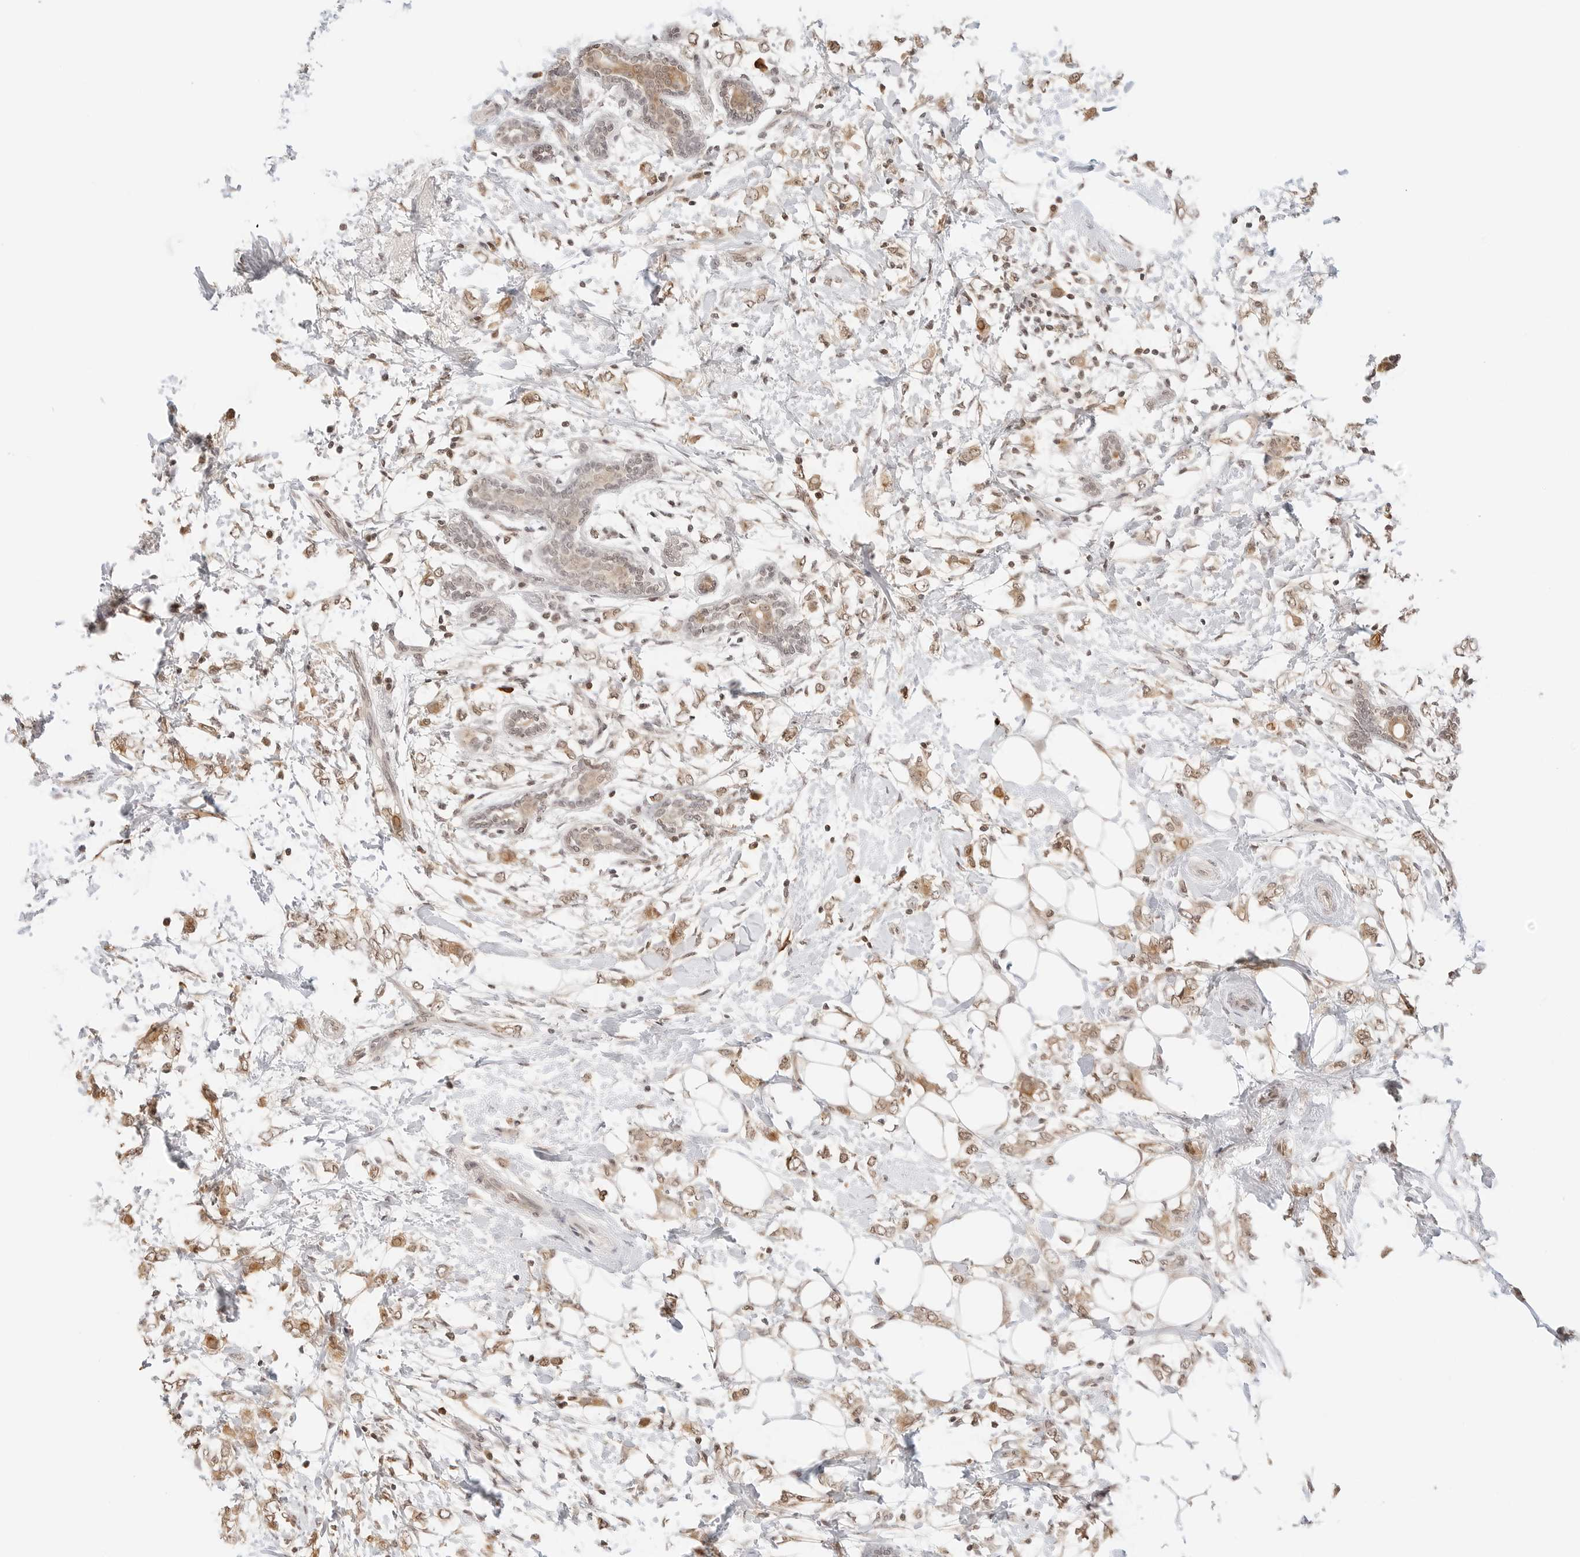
{"staining": {"intensity": "moderate", "quantity": ">75%", "location": "cytoplasmic/membranous"}, "tissue": "breast cancer", "cell_type": "Tumor cells", "image_type": "cancer", "snomed": [{"axis": "morphology", "description": "Normal tissue, NOS"}, {"axis": "morphology", "description": "Lobular carcinoma"}, {"axis": "topography", "description": "Breast"}], "caption": "An immunohistochemistry image of neoplastic tissue is shown. Protein staining in brown shows moderate cytoplasmic/membranous positivity in breast cancer (lobular carcinoma) within tumor cells.", "gene": "SEPTIN4", "patient": {"sex": "female", "age": 47}}